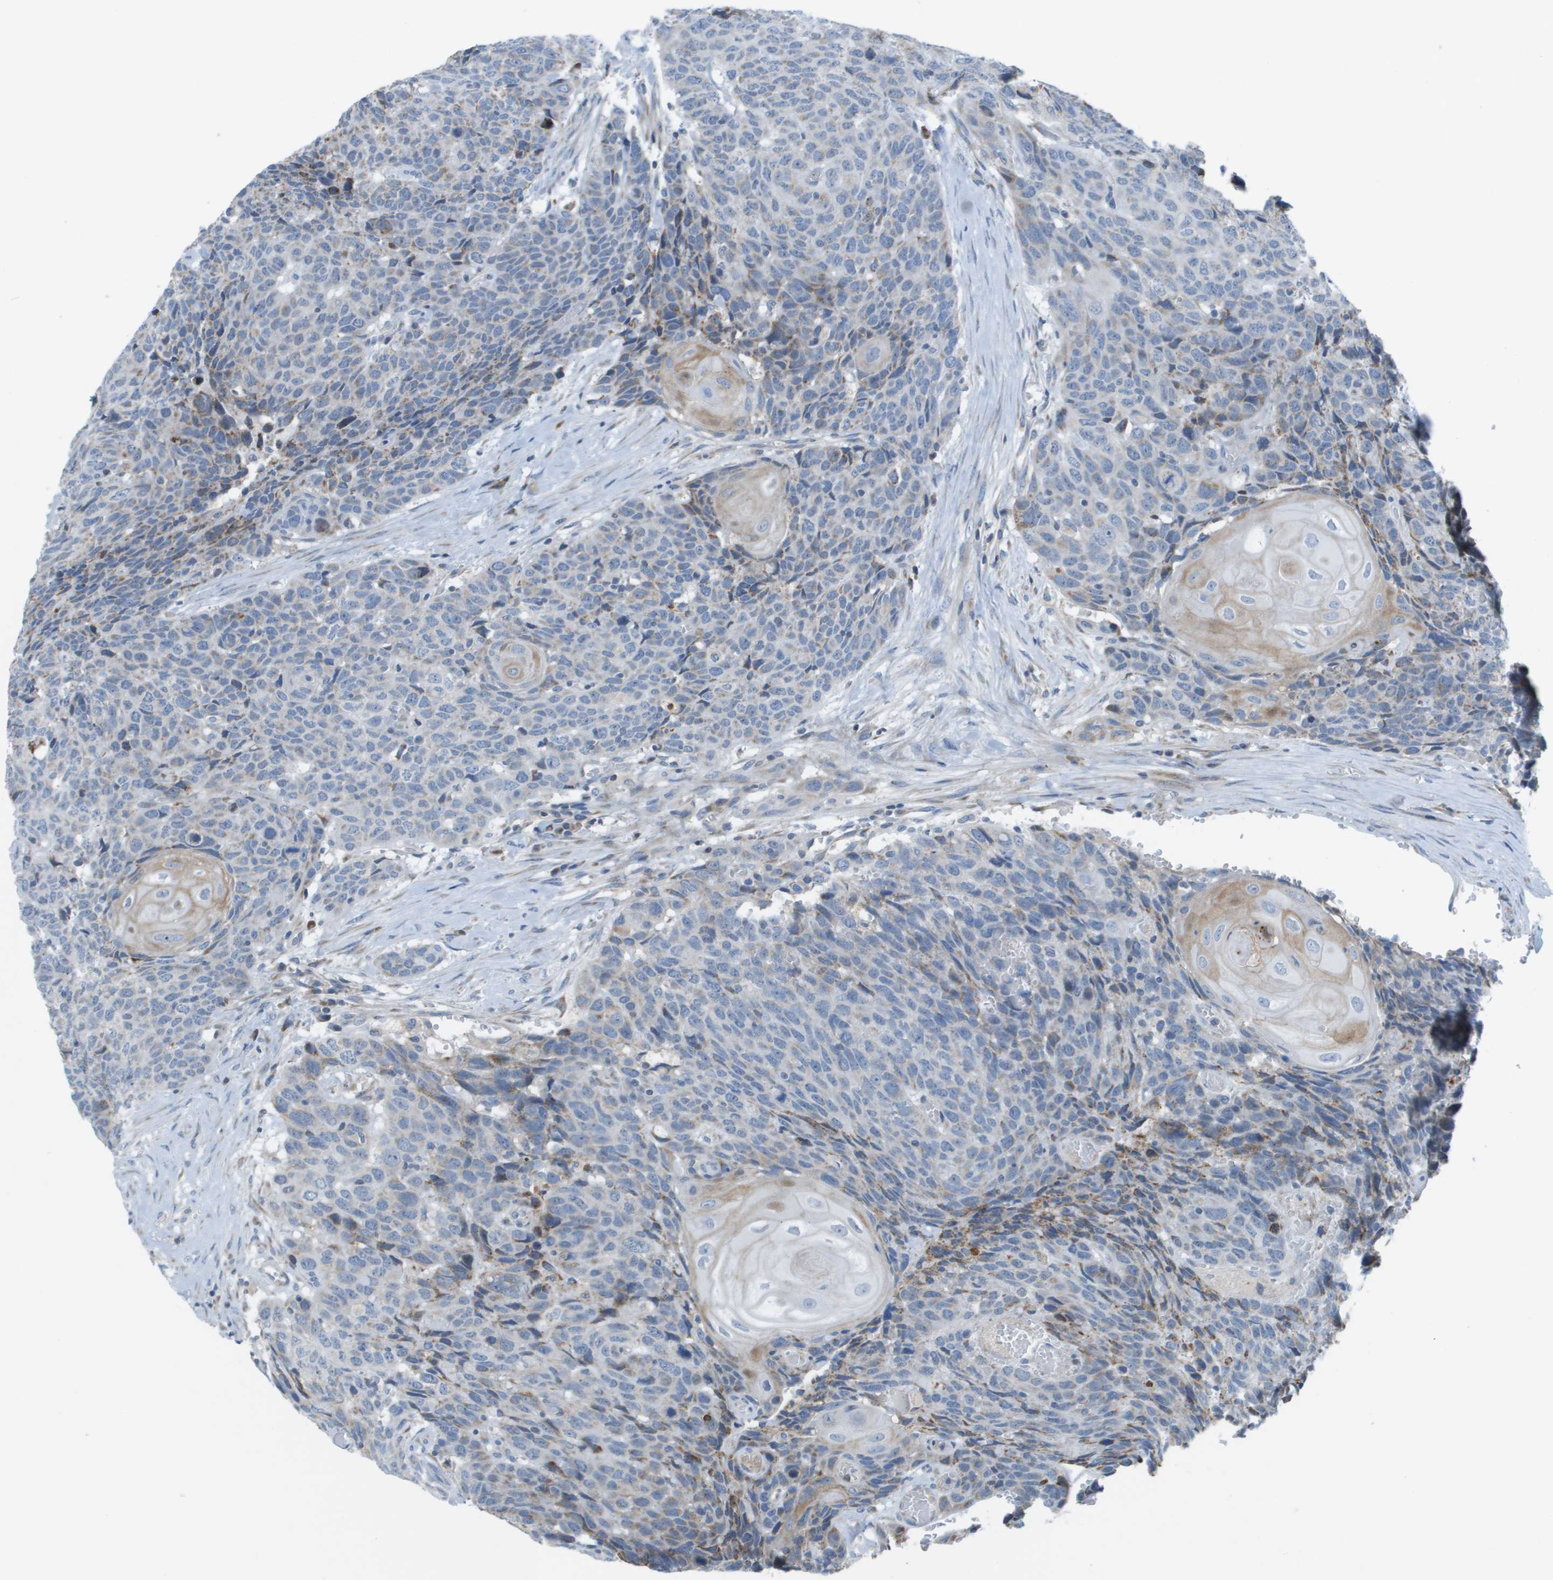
{"staining": {"intensity": "moderate", "quantity": "<25%", "location": "cytoplasmic/membranous"}, "tissue": "head and neck cancer", "cell_type": "Tumor cells", "image_type": "cancer", "snomed": [{"axis": "morphology", "description": "Squamous cell carcinoma, NOS"}, {"axis": "topography", "description": "Head-Neck"}], "caption": "The immunohistochemical stain labels moderate cytoplasmic/membranous expression in tumor cells of squamous cell carcinoma (head and neck) tissue.", "gene": "GALNT6", "patient": {"sex": "male", "age": 66}}